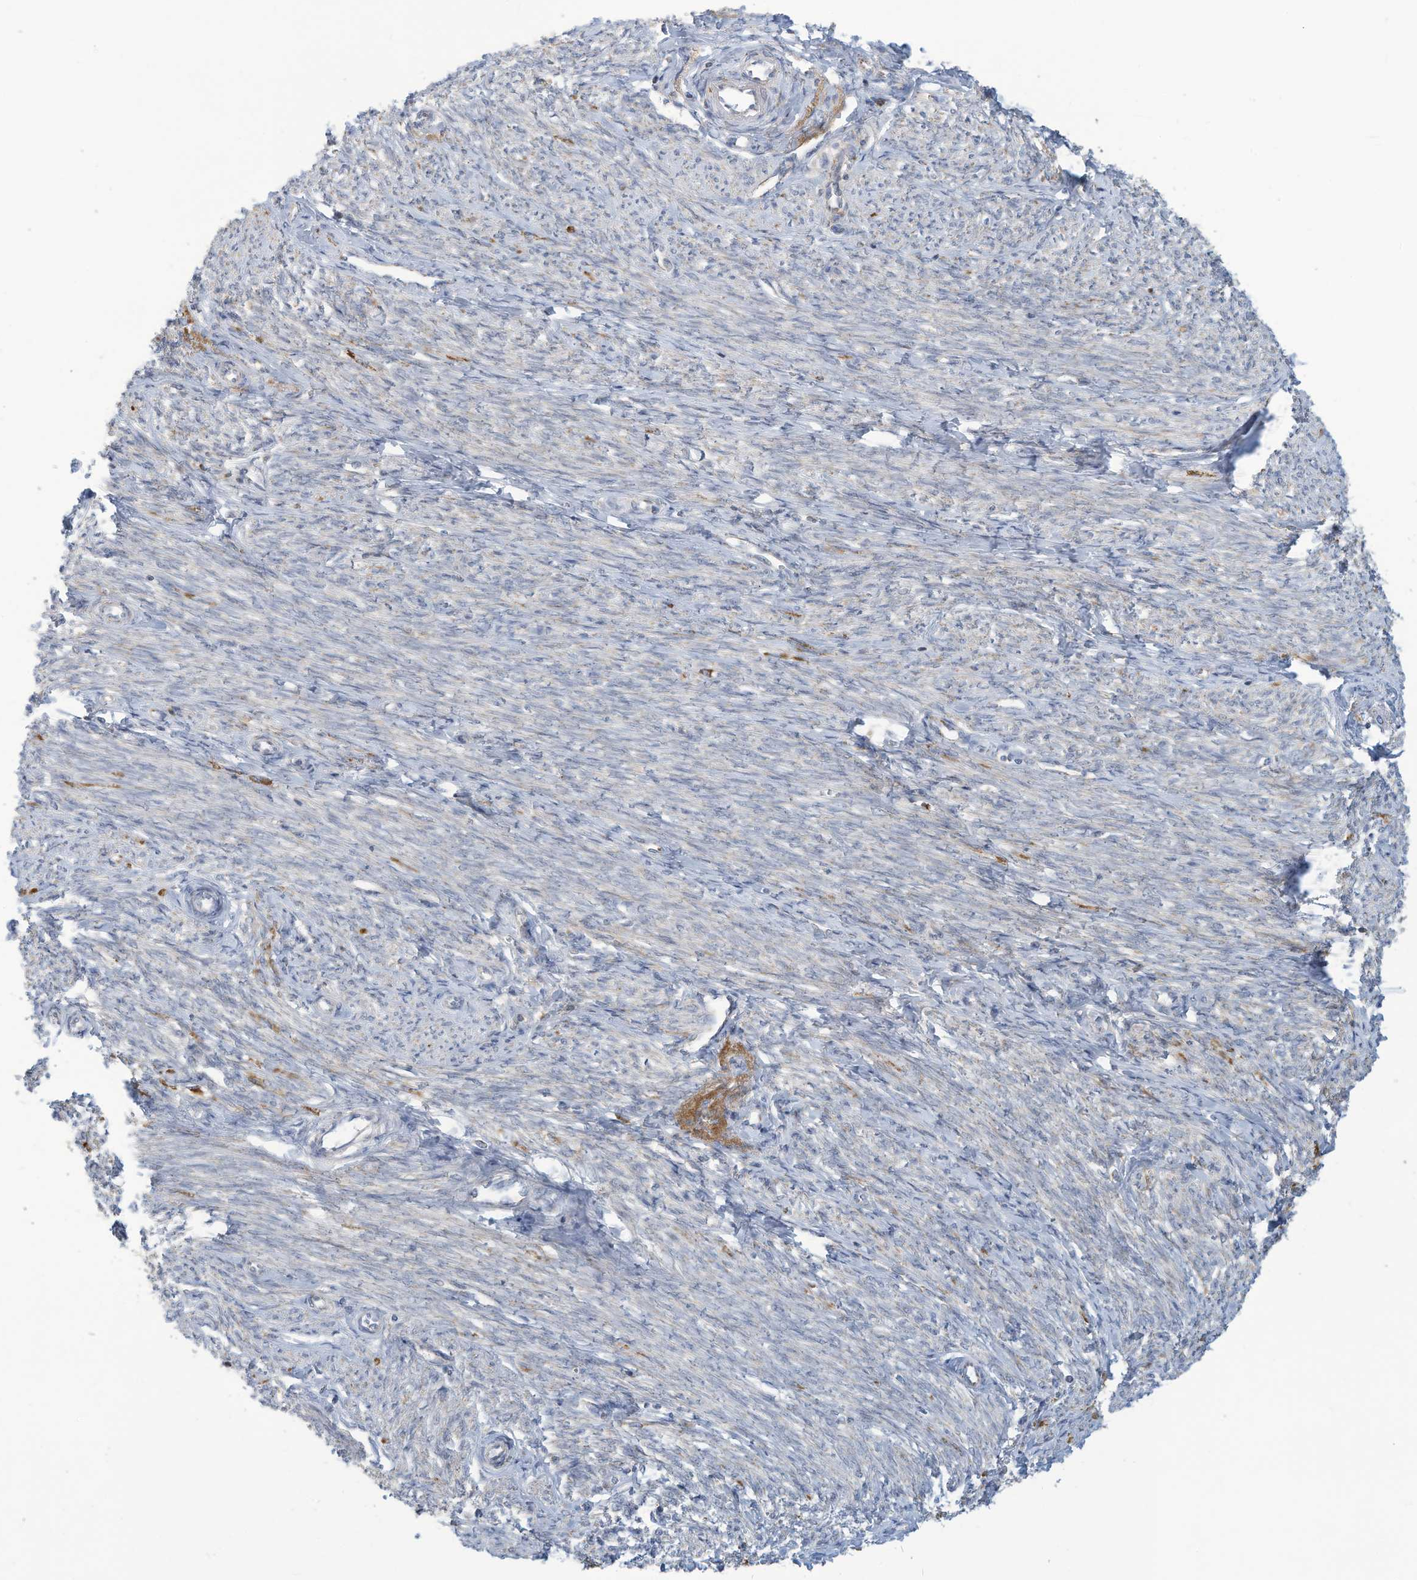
{"staining": {"intensity": "weak", "quantity": "25%-75%", "location": "cytoplasmic/membranous"}, "tissue": "endometrium", "cell_type": "Cells in endometrial stroma", "image_type": "normal", "snomed": [{"axis": "morphology", "description": "Normal tissue, NOS"}, {"axis": "topography", "description": "Endometrium"}], "caption": "Endometrium stained for a protein reveals weak cytoplasmic/membranous positivity in cells in endometrial stroma. (Brightfield microscopy of DAB IHC at high magnification).", "gene": "NLN", "patient": {"sex": "female", "age": 72}}